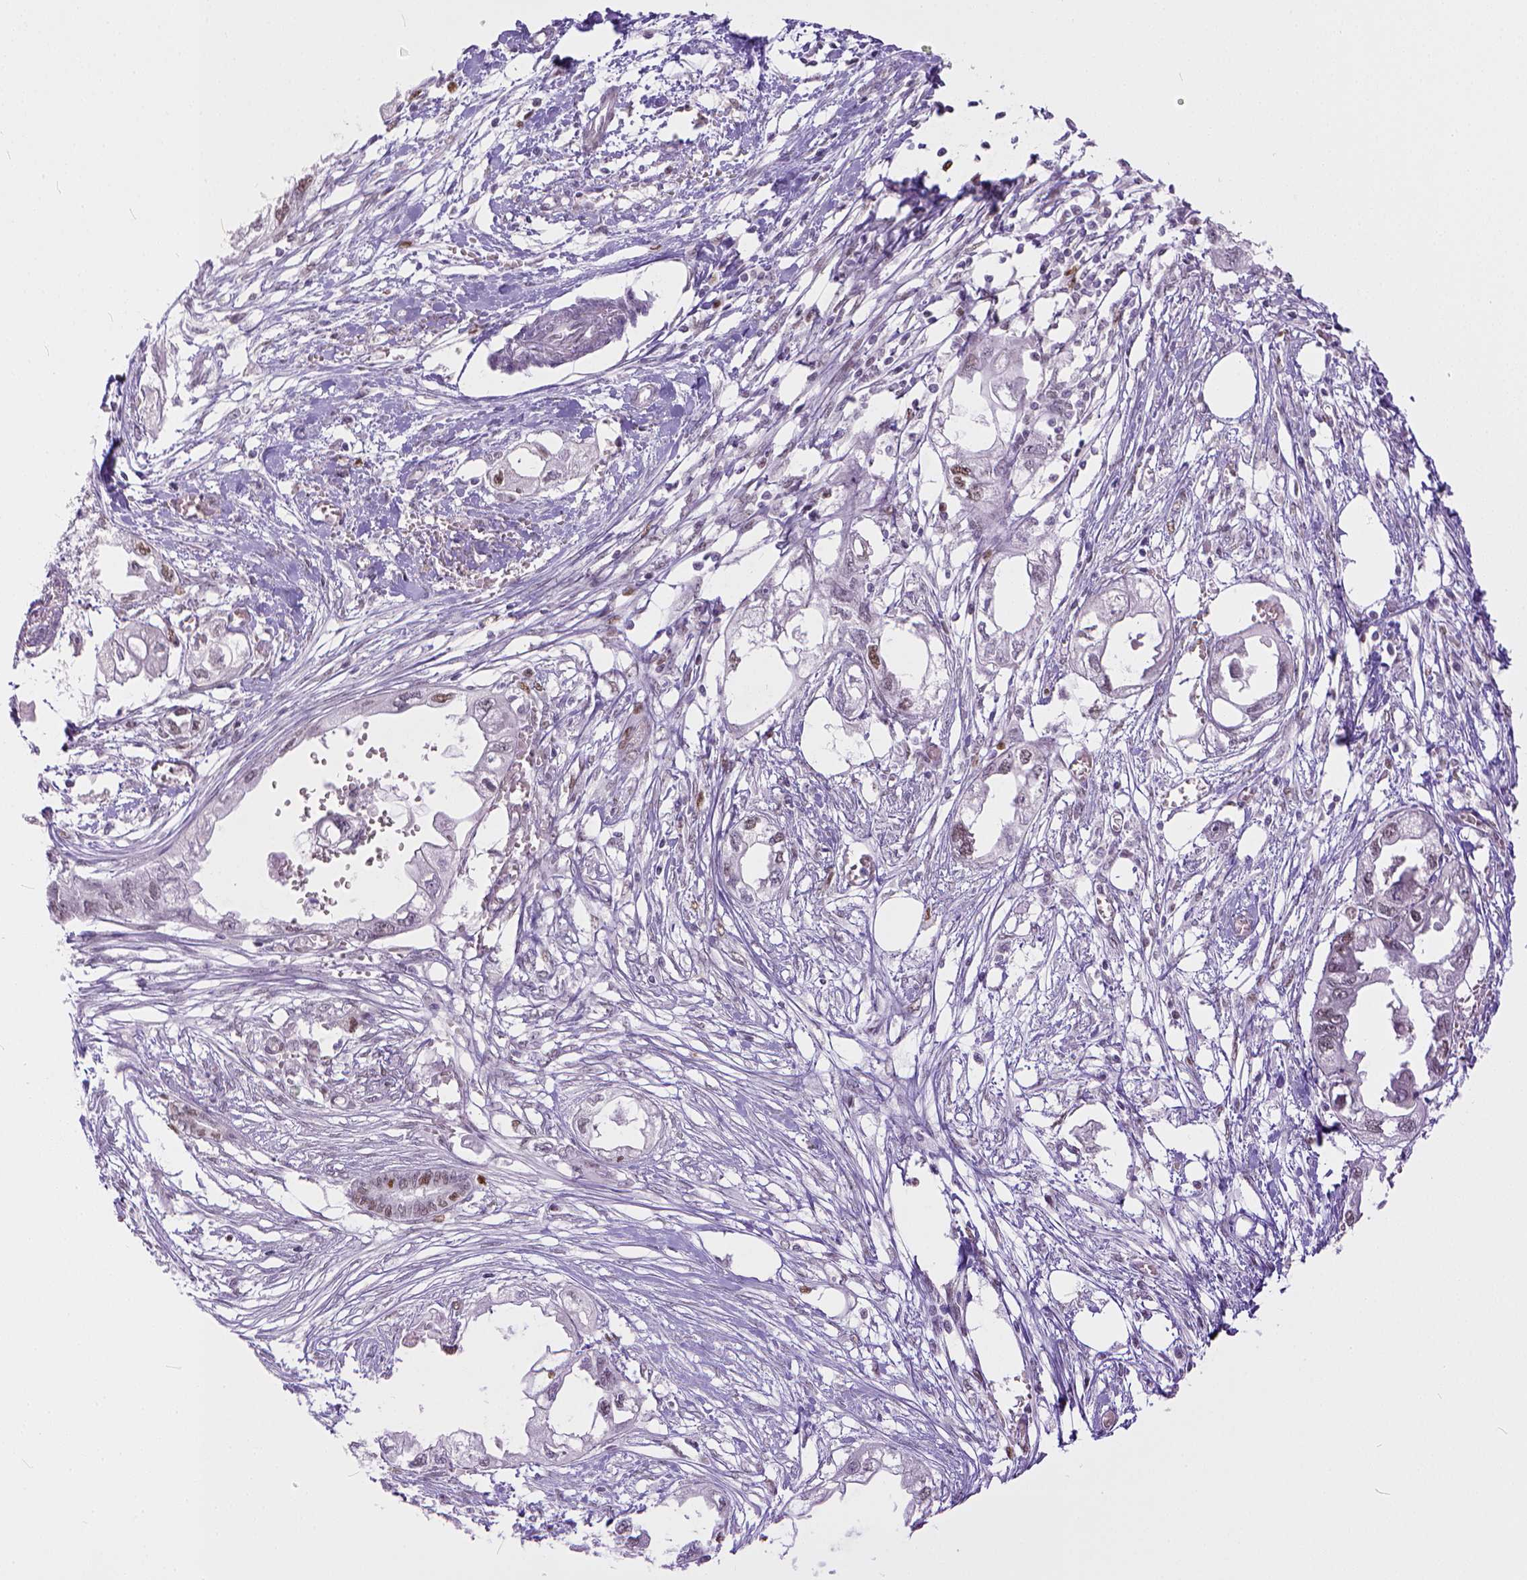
{"staining": {"intensity": "weak", "quantity": "<25%", "location": "nuclear"}, "tissue": "endometrial cancer", "cell_type": "Tumor cells", "image_type": "cancer", "snomed": [{"axis": "morphology", "description": "Adenocarcinoma, NOS"}, {"axis": "morphology", "description": "Adenocarcinoma, metastatic, NOS"}, {"axis": "topography", "description": "Adipose tissue"}, {"axis": "topography", "description": "Endometrium"}], "caption": "Metastatic adenocarcinoma (endometrial) was stained to show a protein in brown. There is no significant positivity in tumor cells.", "gene": "ERCC1", "patient": {"sex": "female", "age": 67}}